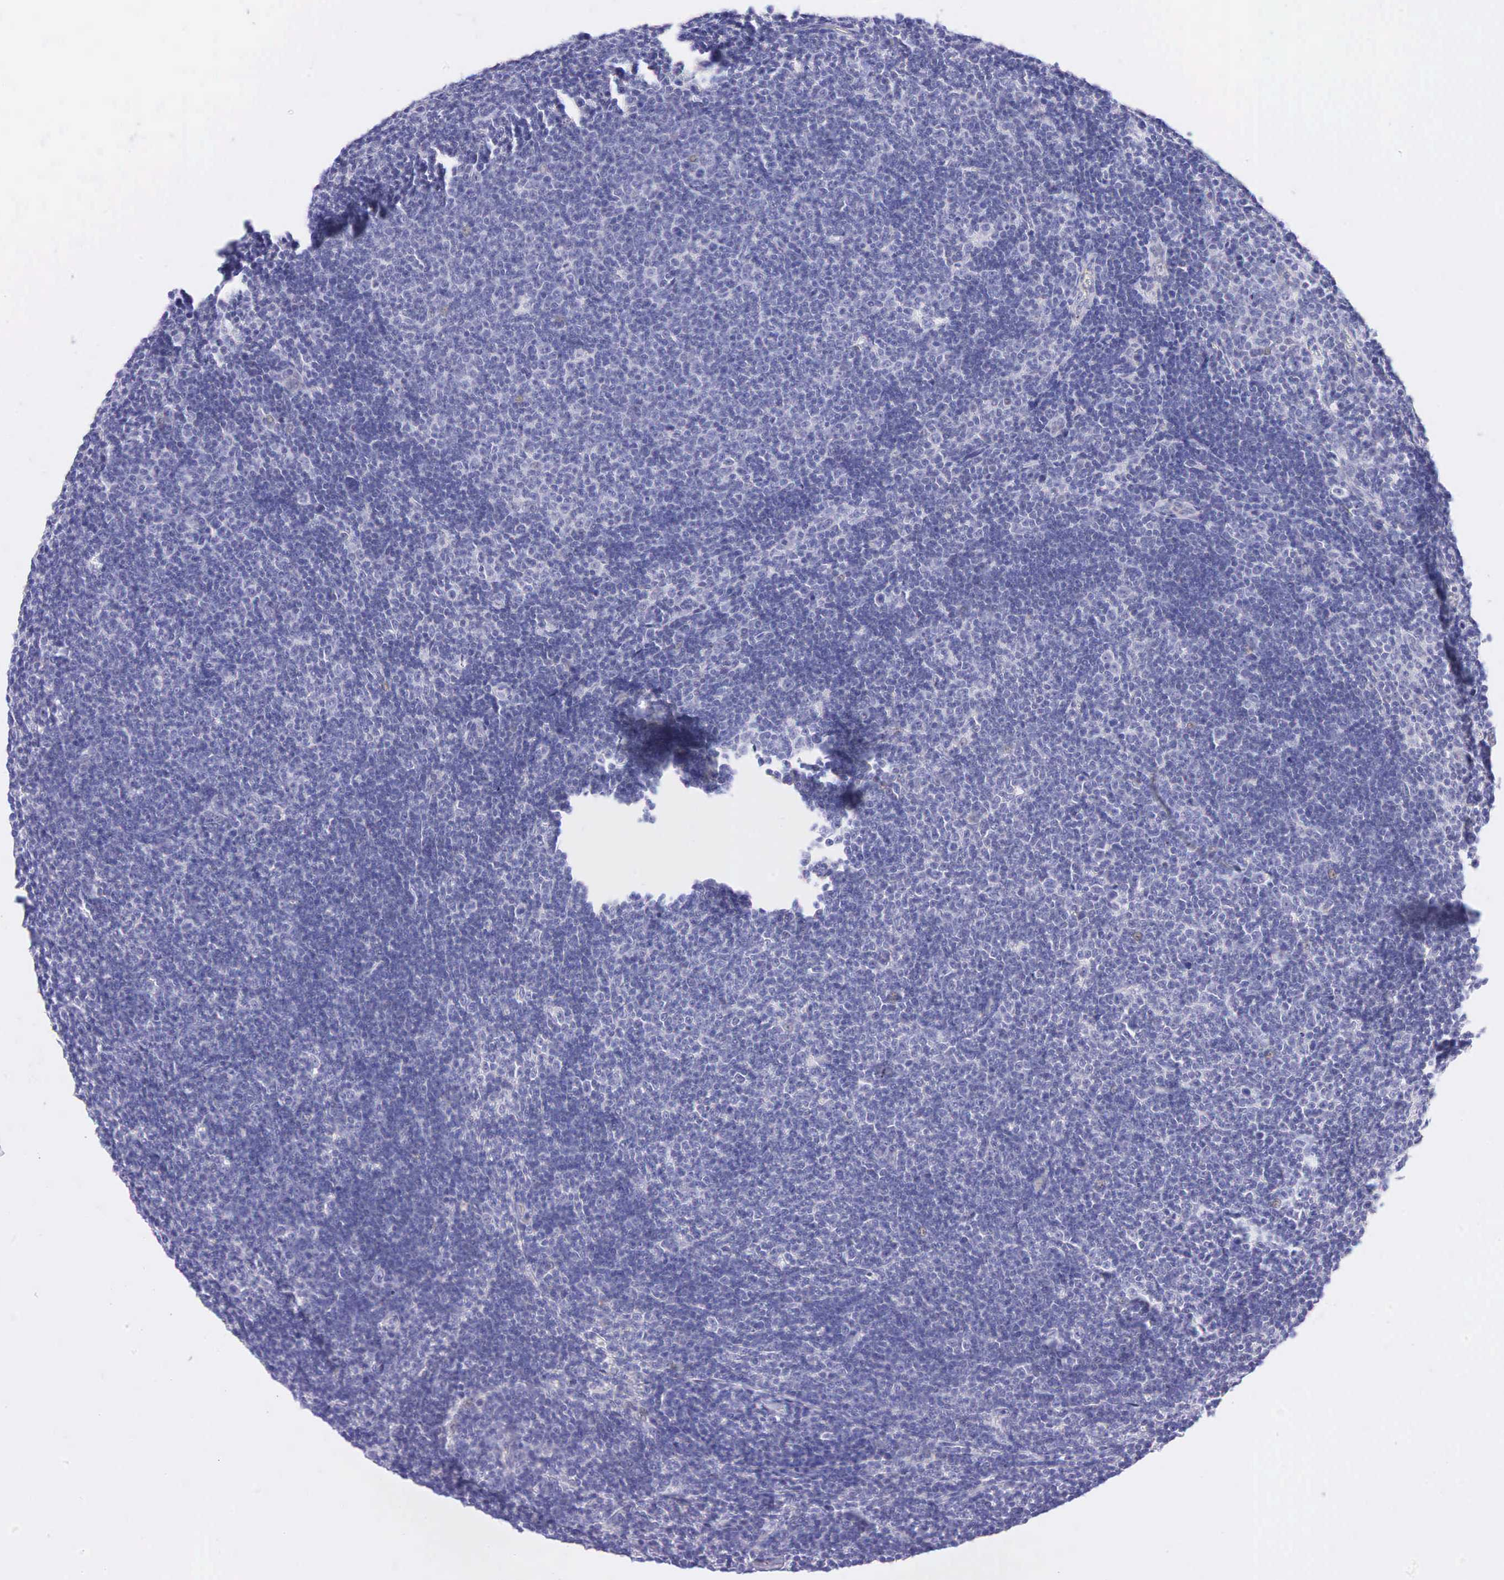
{"staining": {"intensity": "negative", "quantity": "none", "location": "none"}, "tissue": "lymphoma", "cell_type": "Tumor cells", "image_type": "cancer", "snomed": [{"axis": "morphology", "description": "Malignant lymphoma, non-Hodgkin's type, Low grade"}, {"axis": "topography", "description": "Lymph node"}], "caption": "IHC of human lymphoma exhibits no positivity in tumor cells. Nuclei are stained in blue.", "gene": "AR", "patient": {"sex": "male", "age": 49}}